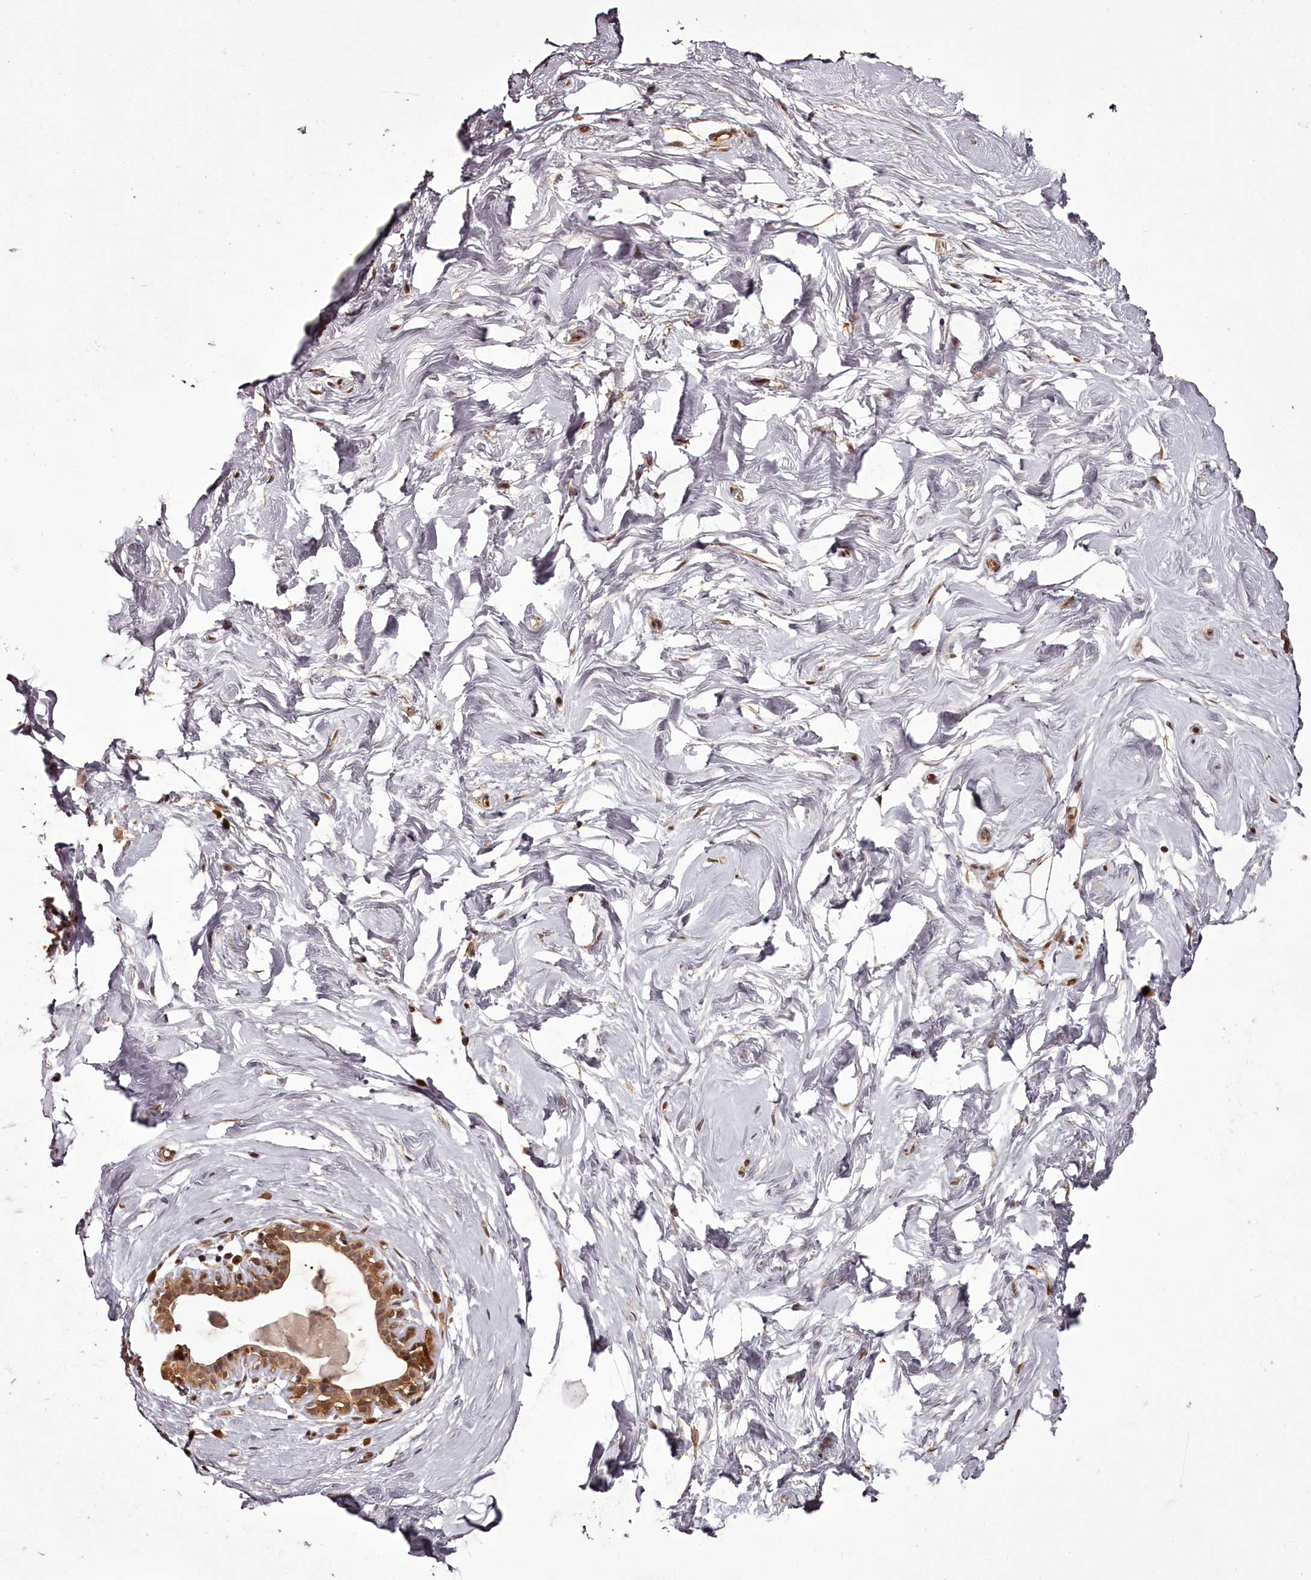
{"staining": {"intensity": "moderate", "quantity": ">75%", "location": "cytoplasmic/membranous,nuclear"}, "tissue": "breast", "cell_type": "Adipocytes", "image_type": "normal", "snomed": [{"axis": "morphology", "description": "Normal tissue, NOS"}, {"axis": "morphology", "description": "Adenoma, NOS"}, {"axis": "topography", "description": "Breast"}], "caption": "Immunohistochemistry photomicrograph of normal breast stained for a protein (brown), which shows medium levels of moderate cytoplasmic/membranous,nuclear expression in approximately >75% of adipocytes.", "gene": "NPRL2", "patient": {"sex": "female", "age": 23}}